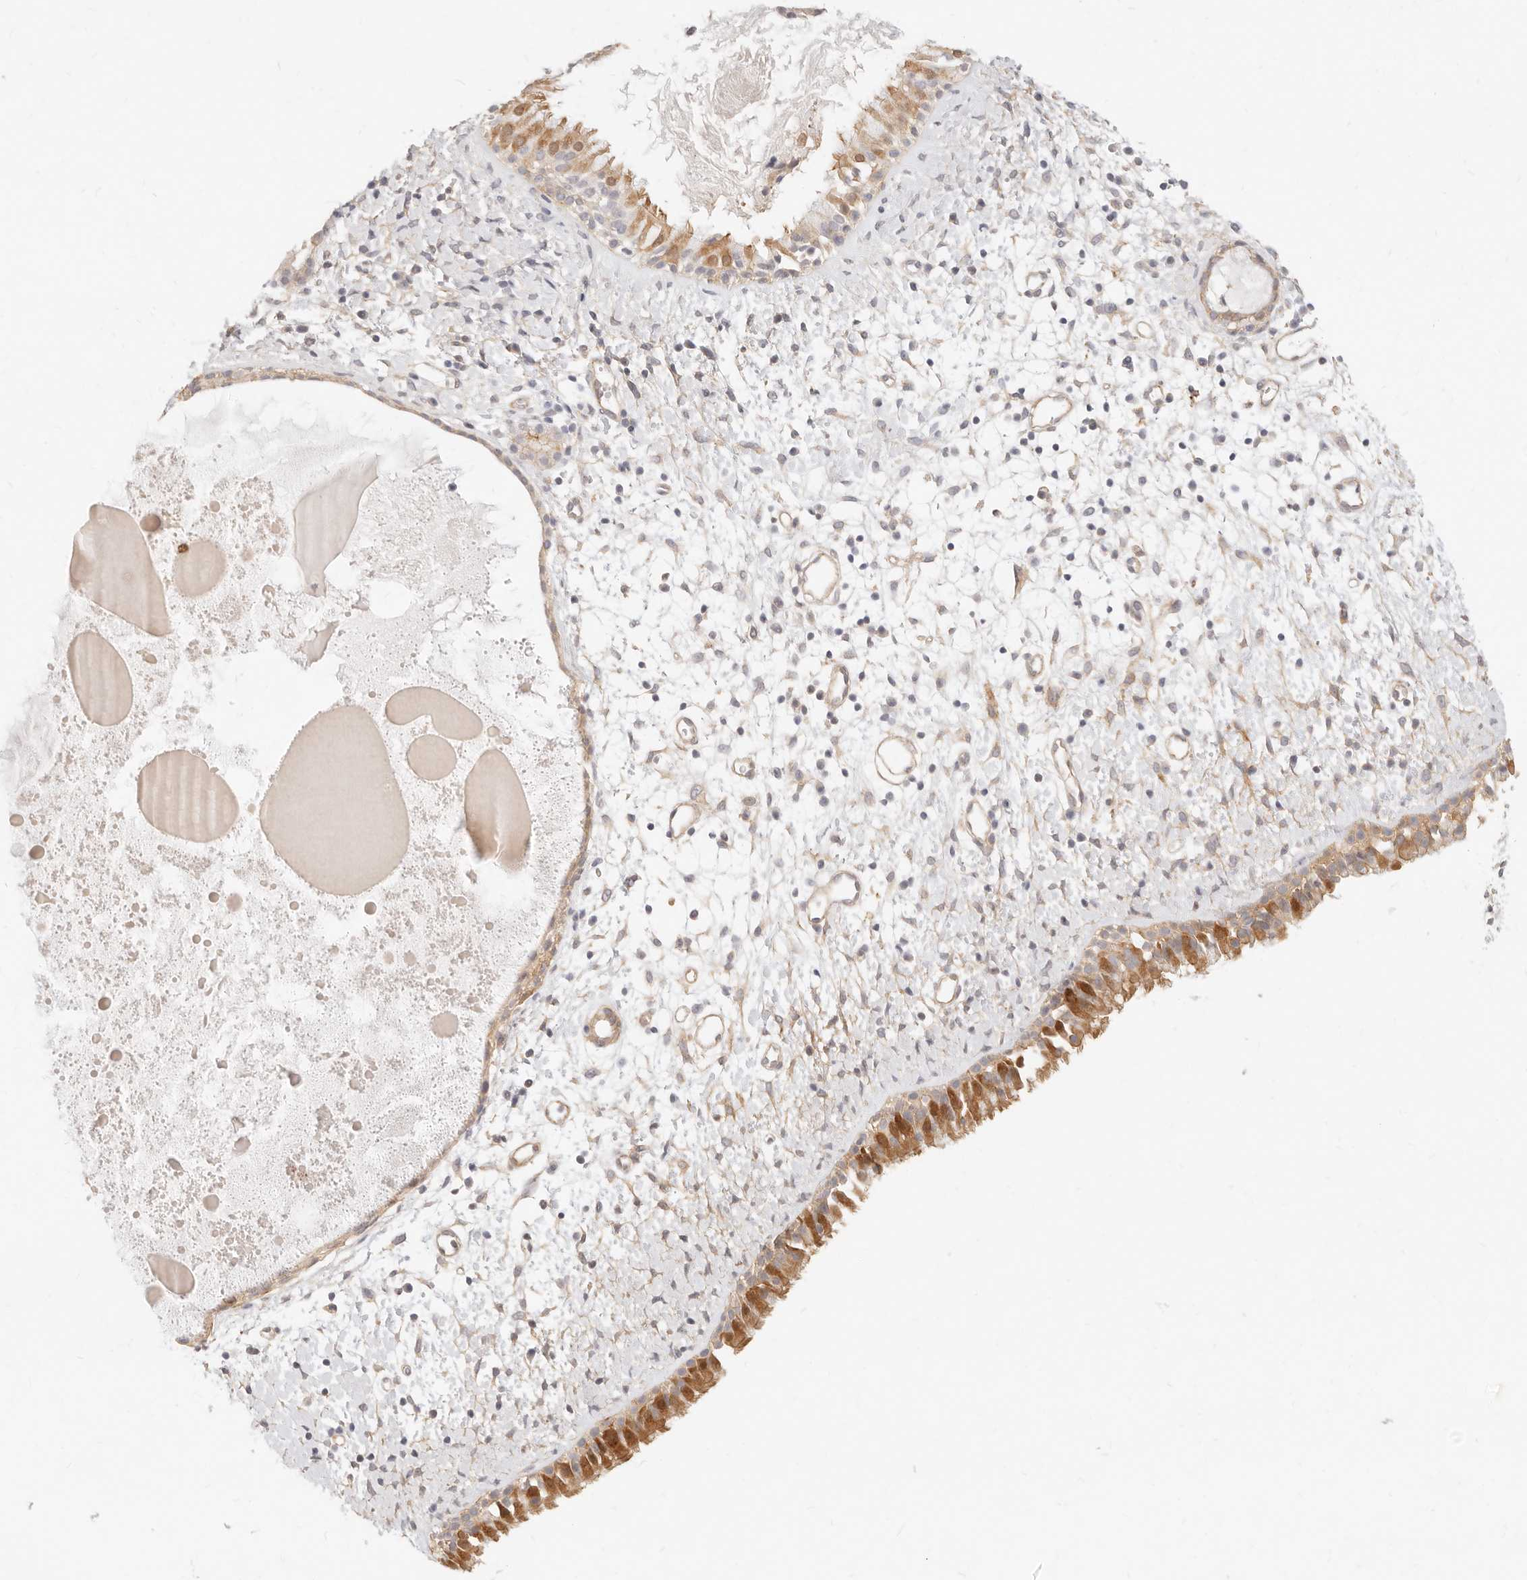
{"staining": {"intensity": "moderate", "quantity": ">75%", "location": "cytoplasmic/membranous"}, "tissue": "nasopharynx", "cell_type": "Respiratory epithelial cells", "image_type": "normal", "snomed": [{"axis": "morphology", "description": "Normal tissue, NOS"}, {"axis": "topography", "description": "Nasopharynx"}], "caption": "Immunohistochemical staining of benign nasopharynx shows >75% levels of moderate cytoplasmic/membranous protein expression in about >75% of respiratory epithelial cells. (brown staining indicates protein expression, while blue staining denotes nuclei).", "gene": "UBXN10", "patient": {"sex": "male", "age": 22}}